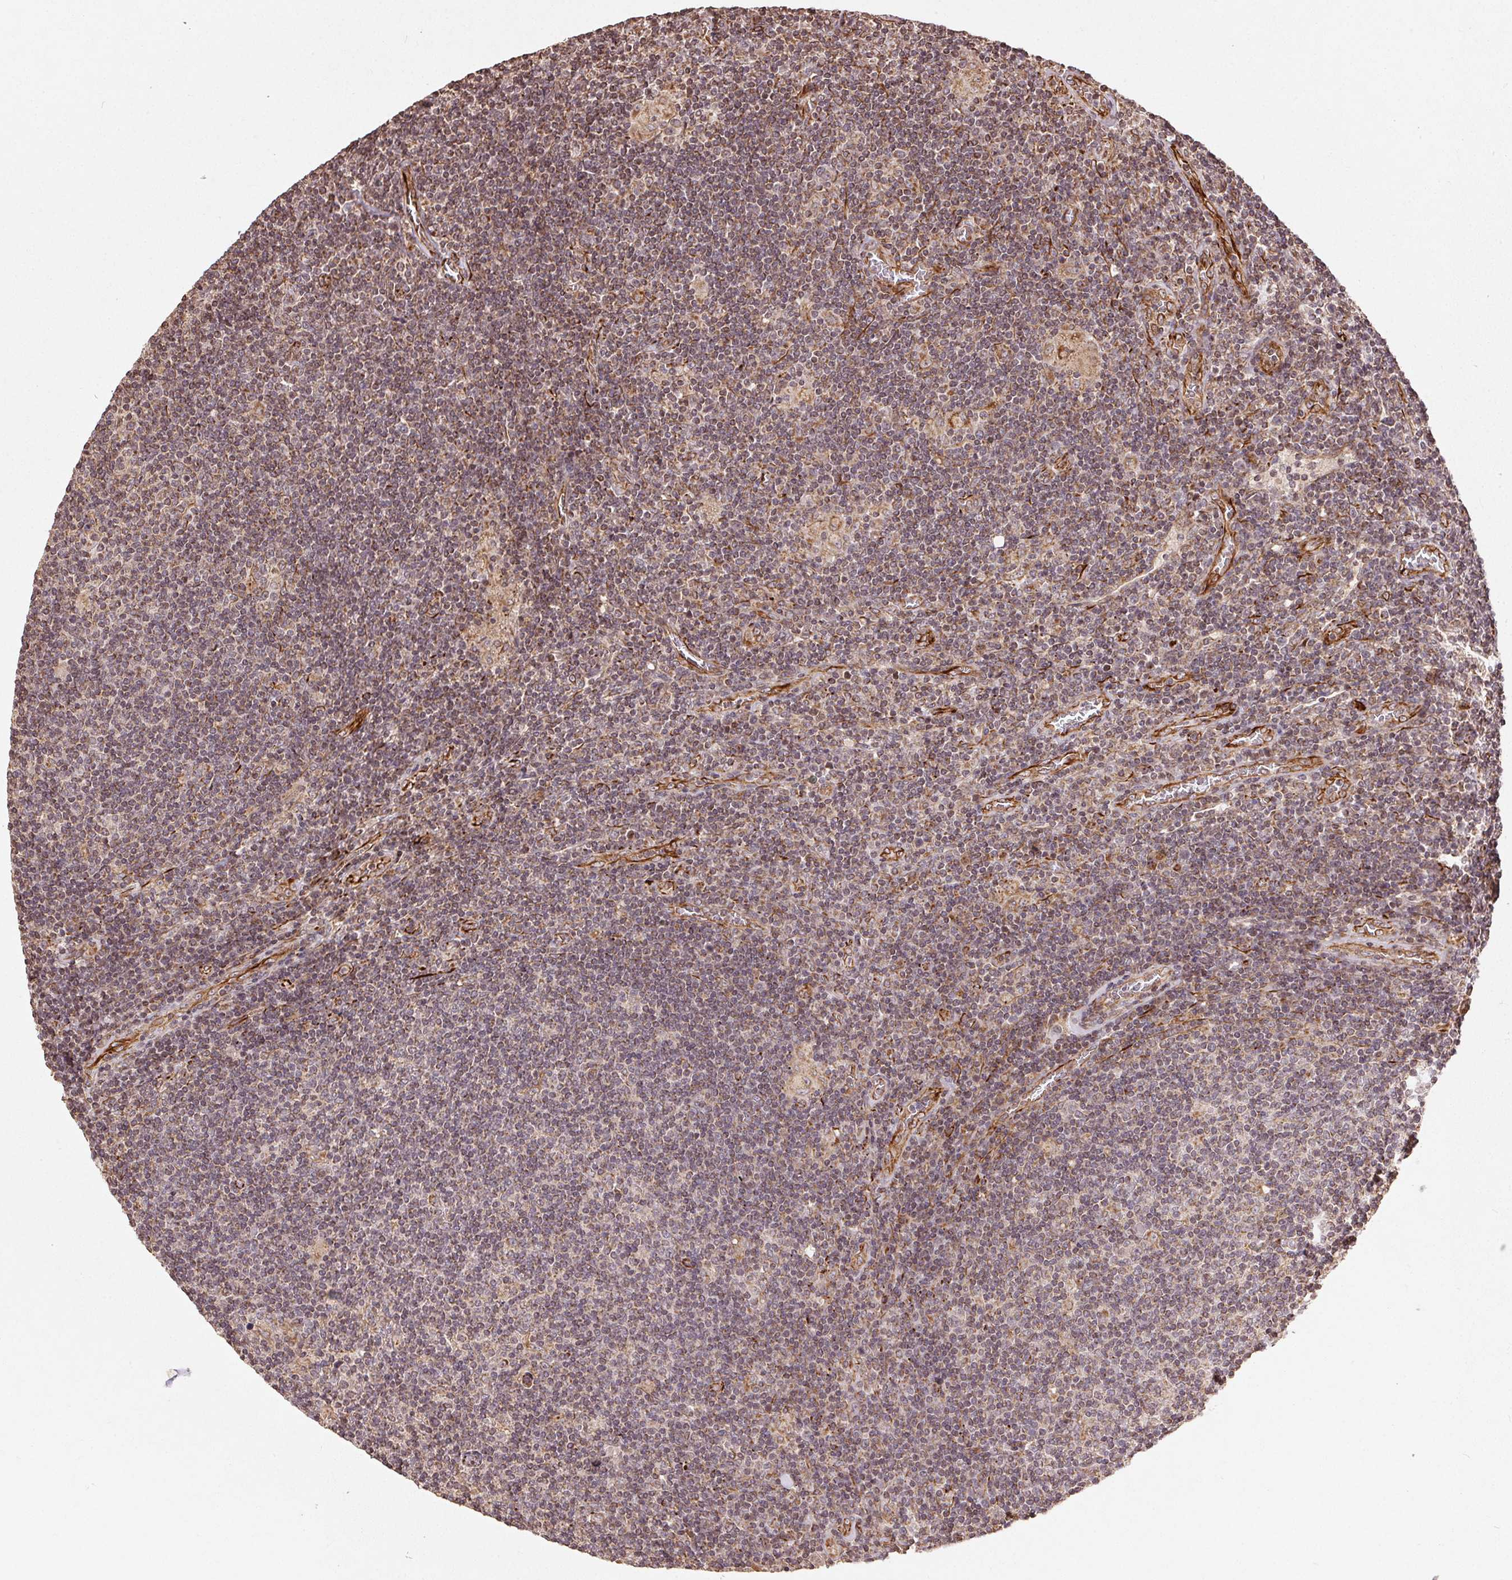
{"staining": {"intensity": "weak", "quantity": "25%-75%", "location": "cytoplasmic/membranous"}, "tissue": "lymphoma", "cell_type": "Tumor cells", "image_type": "cancer", "snomed": [{"axis": "morphology", "description": "Hodgkin's disease, NOS"}, {"axis": "topography", "description": "Lymph node"}], "caption": "DAB (3,3'-diaminobenzidine) immunohistochemical staining of lymphoma exhibits weak cytoplasmic/membranous protein expression in approximately 25%-75% of tumor cells. (brown staining indicates protein expression, while blue staining denotes nuclei).", "gene": "SPRED2", "patient": {"sex": "male", "age": 40}}